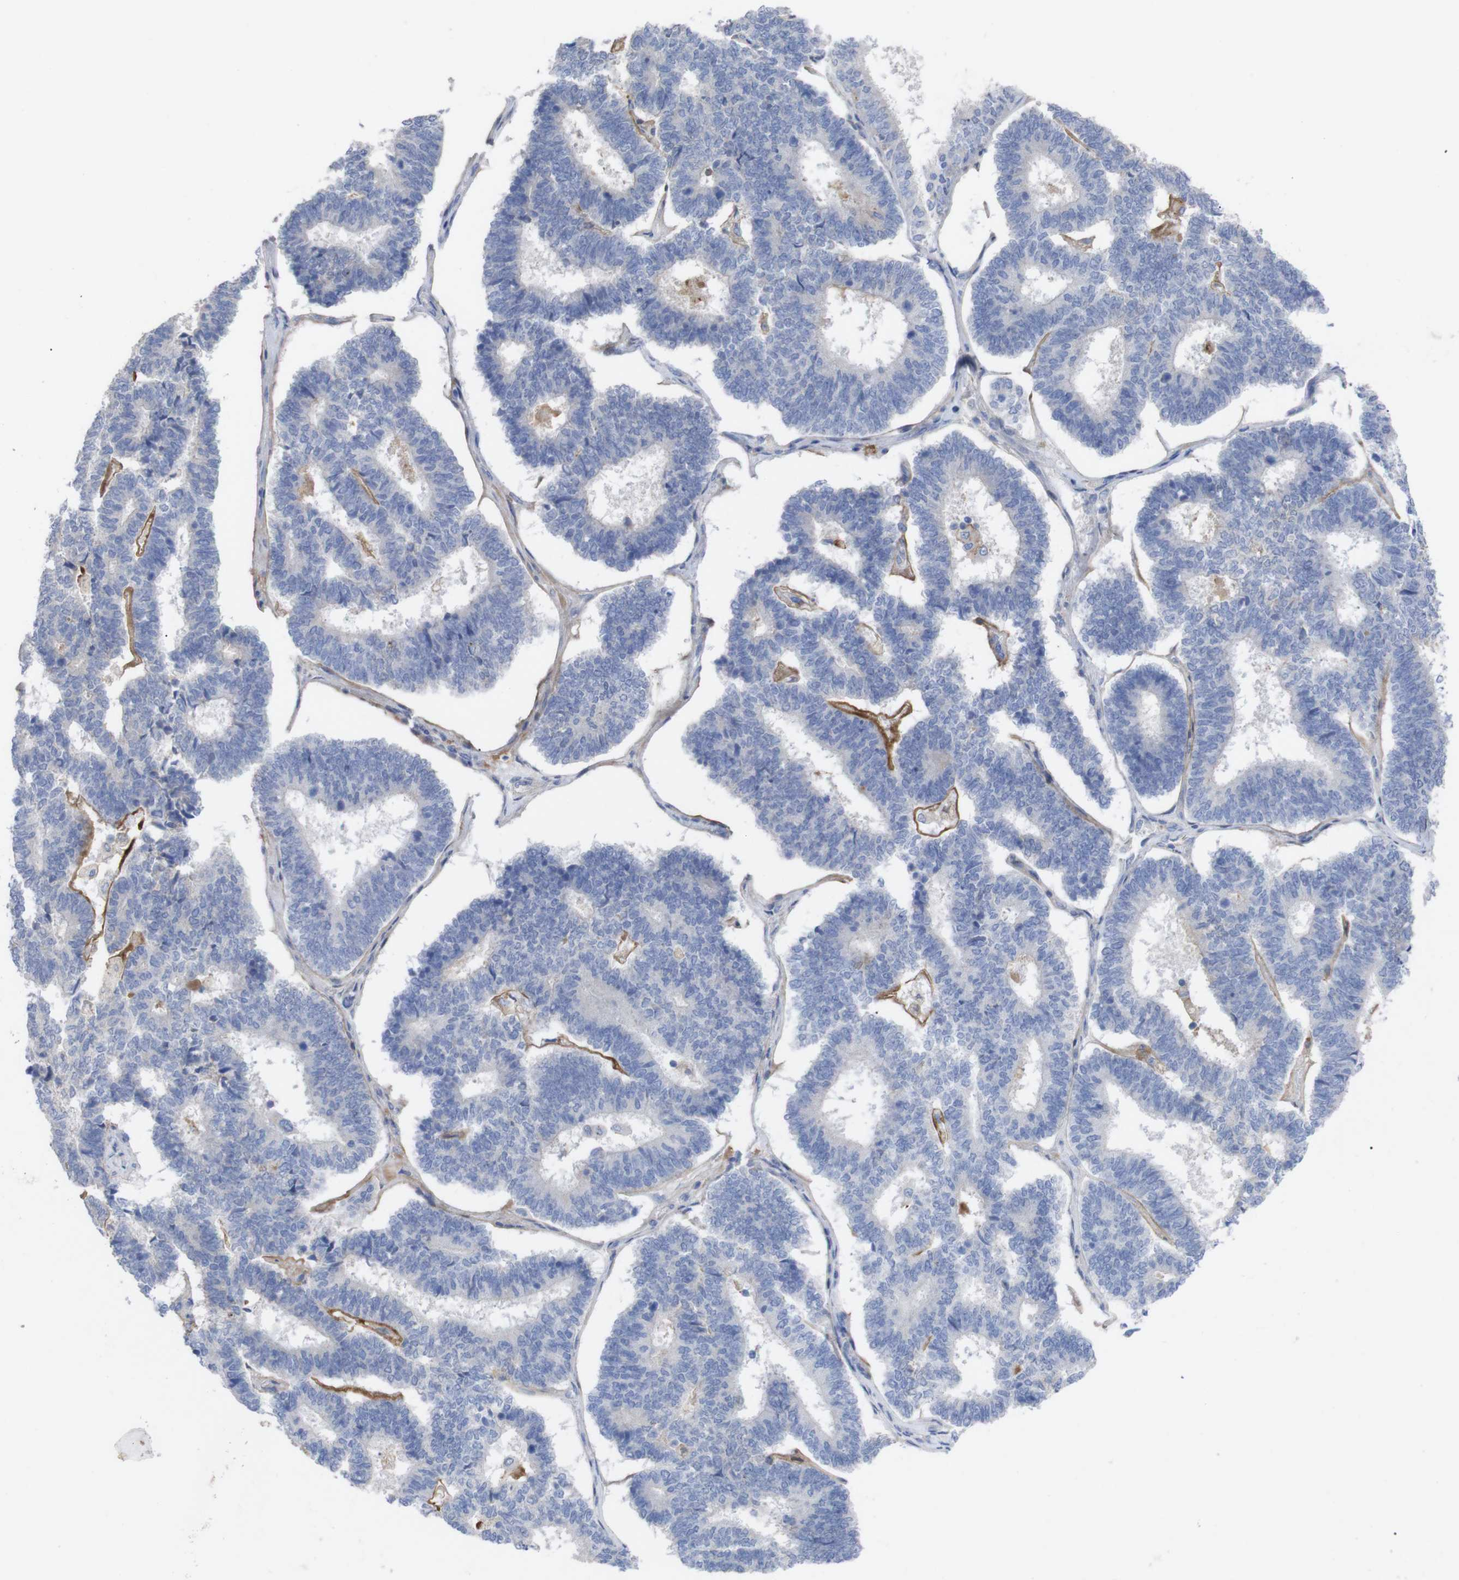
{"staining": {"intensity": "moderate", "quantity": "<25%", "location": "cytoplasmic/membranous"}, "tissue": "endometrial cancer", "cell_type": "Tumor cells", "image_type": "cancer", "snomed": [{"axis": "morphology", "description": "Adenocarcinoma, NOS"}, {"axis": "topography", "description": "Endometrium"}], "caption": "Immunohistochemistry staining of endometrial cancer, which displays low levels of moderate cytoplasmic/membranous staining in approximately <25% of tumor cells indicating moderate cytoplasmic/membranous protein positivity. The staining was performed using DAB (brown) for protein detection and nuclei were counterstained in hematoxylin (blue).", "gene": "C5AR1", "patient": {"sex": "female", "age": 70}}